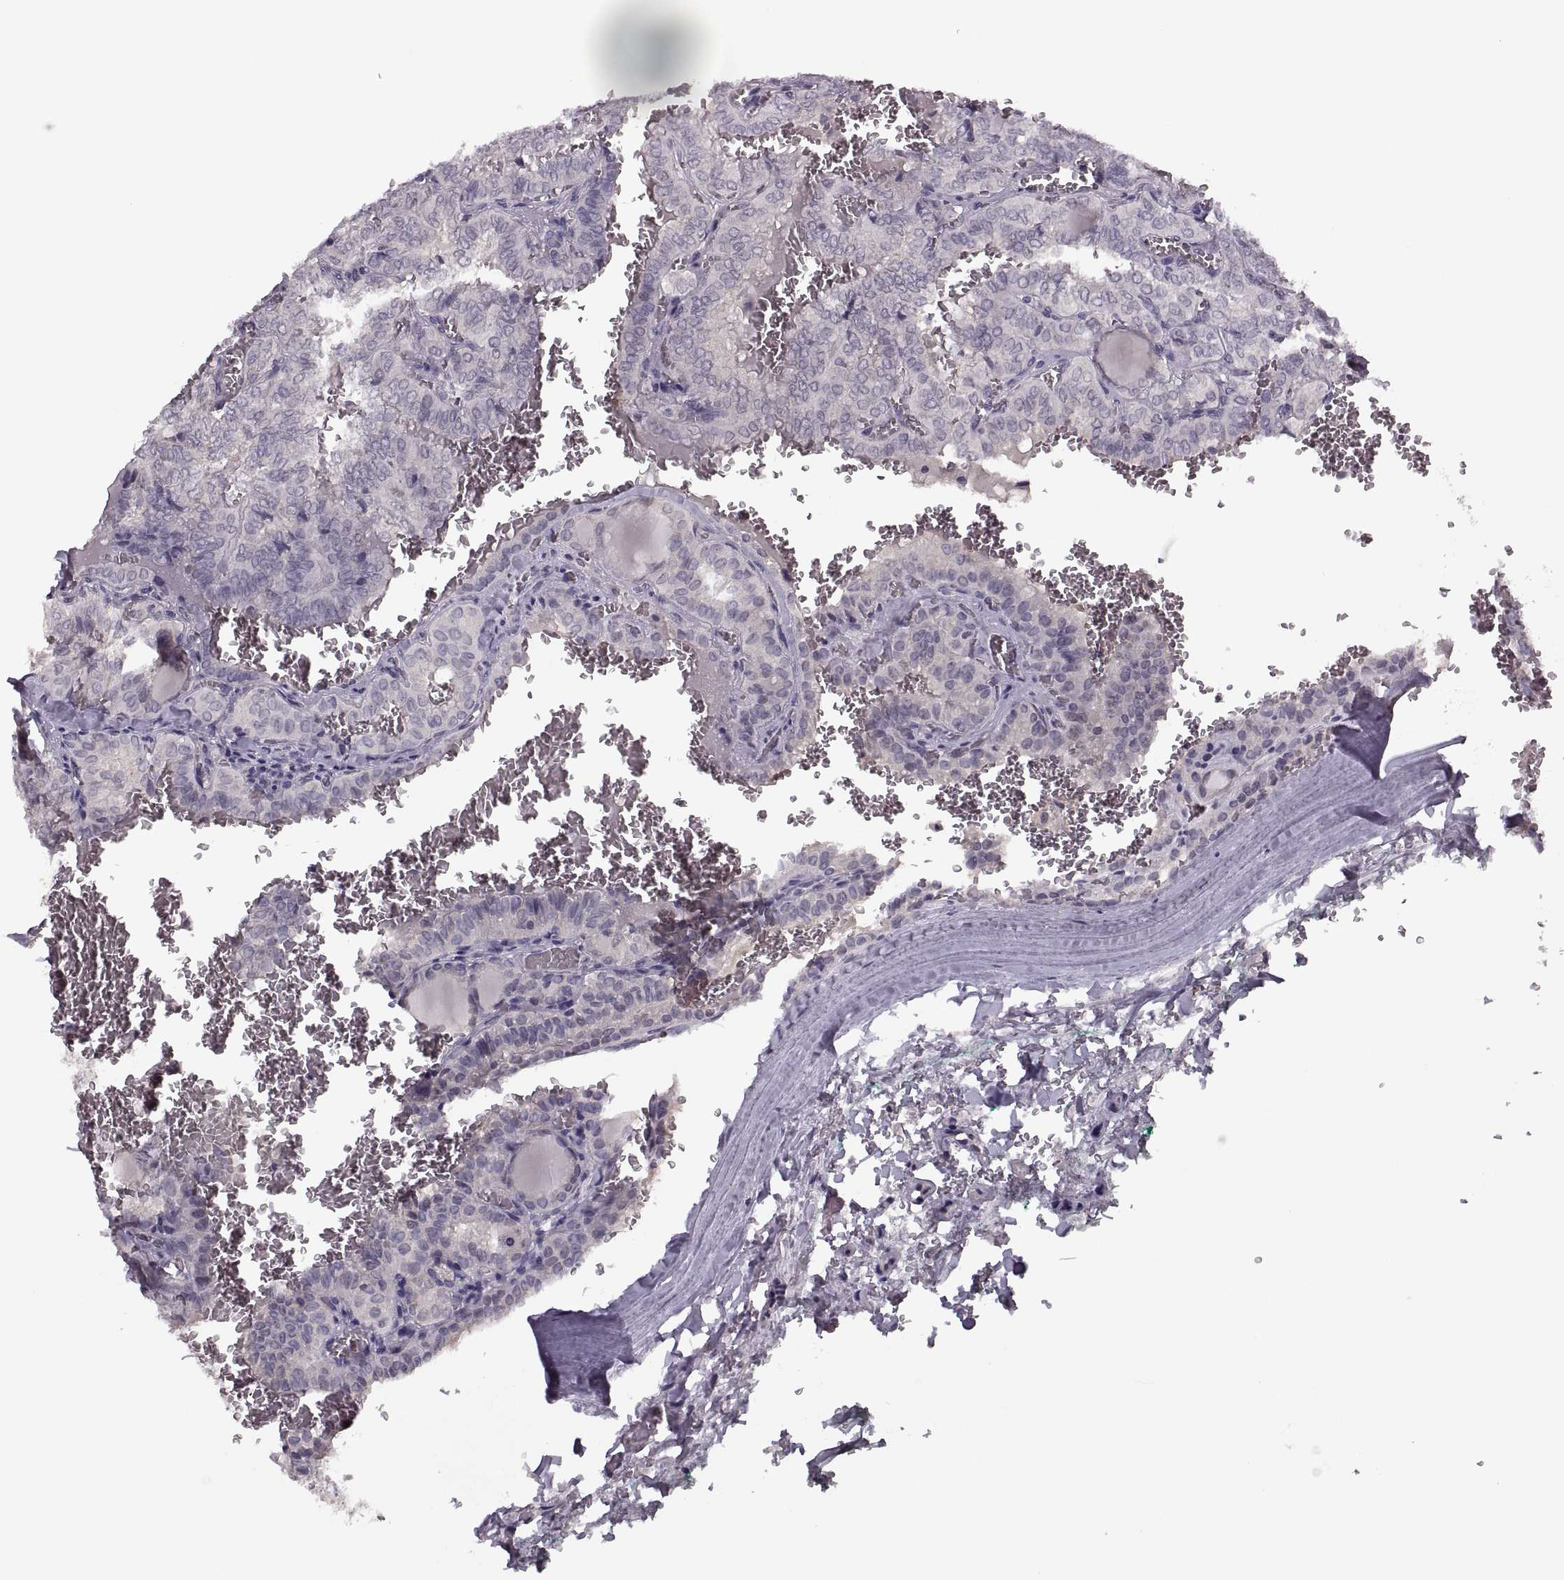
{"staining": {"intensity": "negative", "quantity": "none", "location": "none"}, "tissue": "thyroid cancer", "cell_type": "Tumor cells", "image_type": "cancer", "snomed": [{"axis": "morphology", "description": "Papillary adenocarcinoma, NOS"}, {"axis": "topography", "description": "Thyroid gland"}], "caption": "A micrograph of thyroid cancer (papillary adenocarcinoma) stained for a protein shows no brown staining in tumor cells.", "gene": "CACNA1F", "patient": {"sex": "female", "age": 41}}